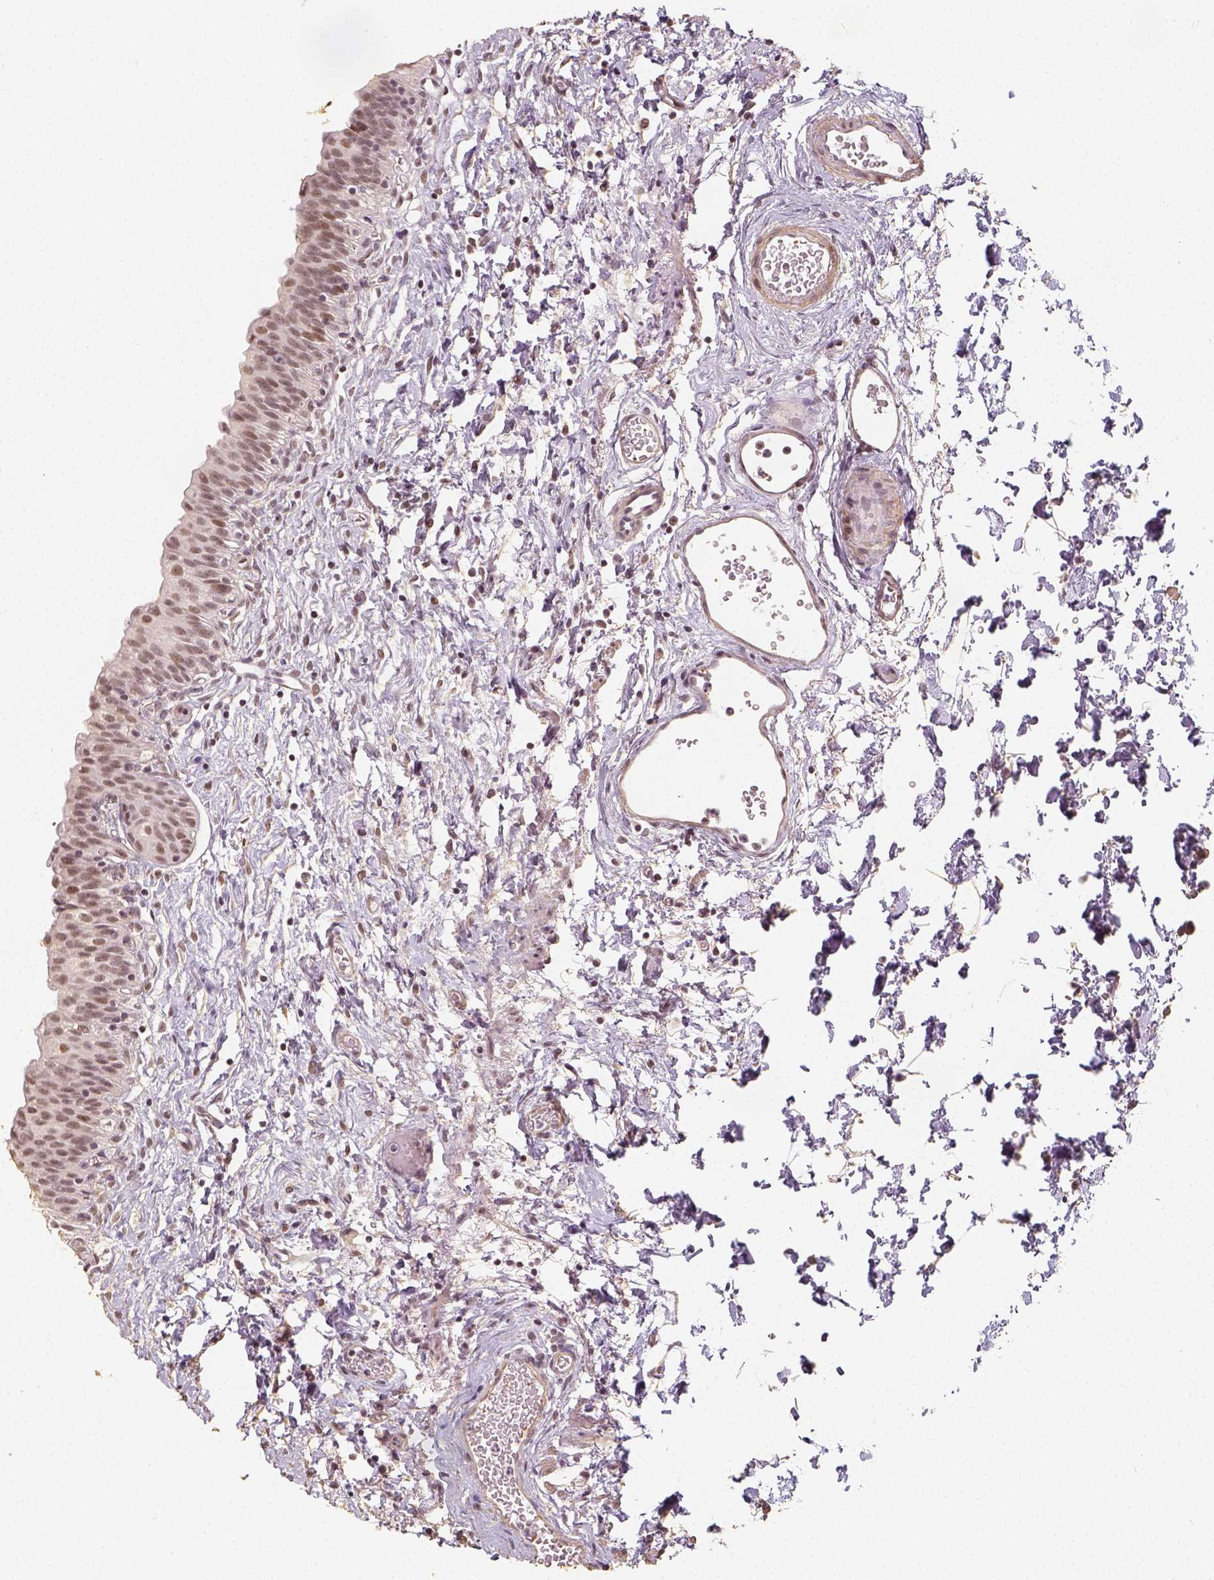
{"staining": {"intensity": "moderate", "quantity": ">75%", "location": "nuclear"}, "tissue": "urinary bladder", "cell_type": "Urothelial cells", "image_type": "normal", "snomed": [{"axis": "morphology", "description": "Normal tissue, NOS"}, {"axis": "topography", "description": "Urinary bladder"}], "caption": "The histopathology image exhibits immunohistochemical staining of benign urinary bladder. There is moderate nuclear expression is appreciated in about >75% of urothelial cells.", "gene": "HDAC1", "patient": {"sex": "male", "age": 56}}